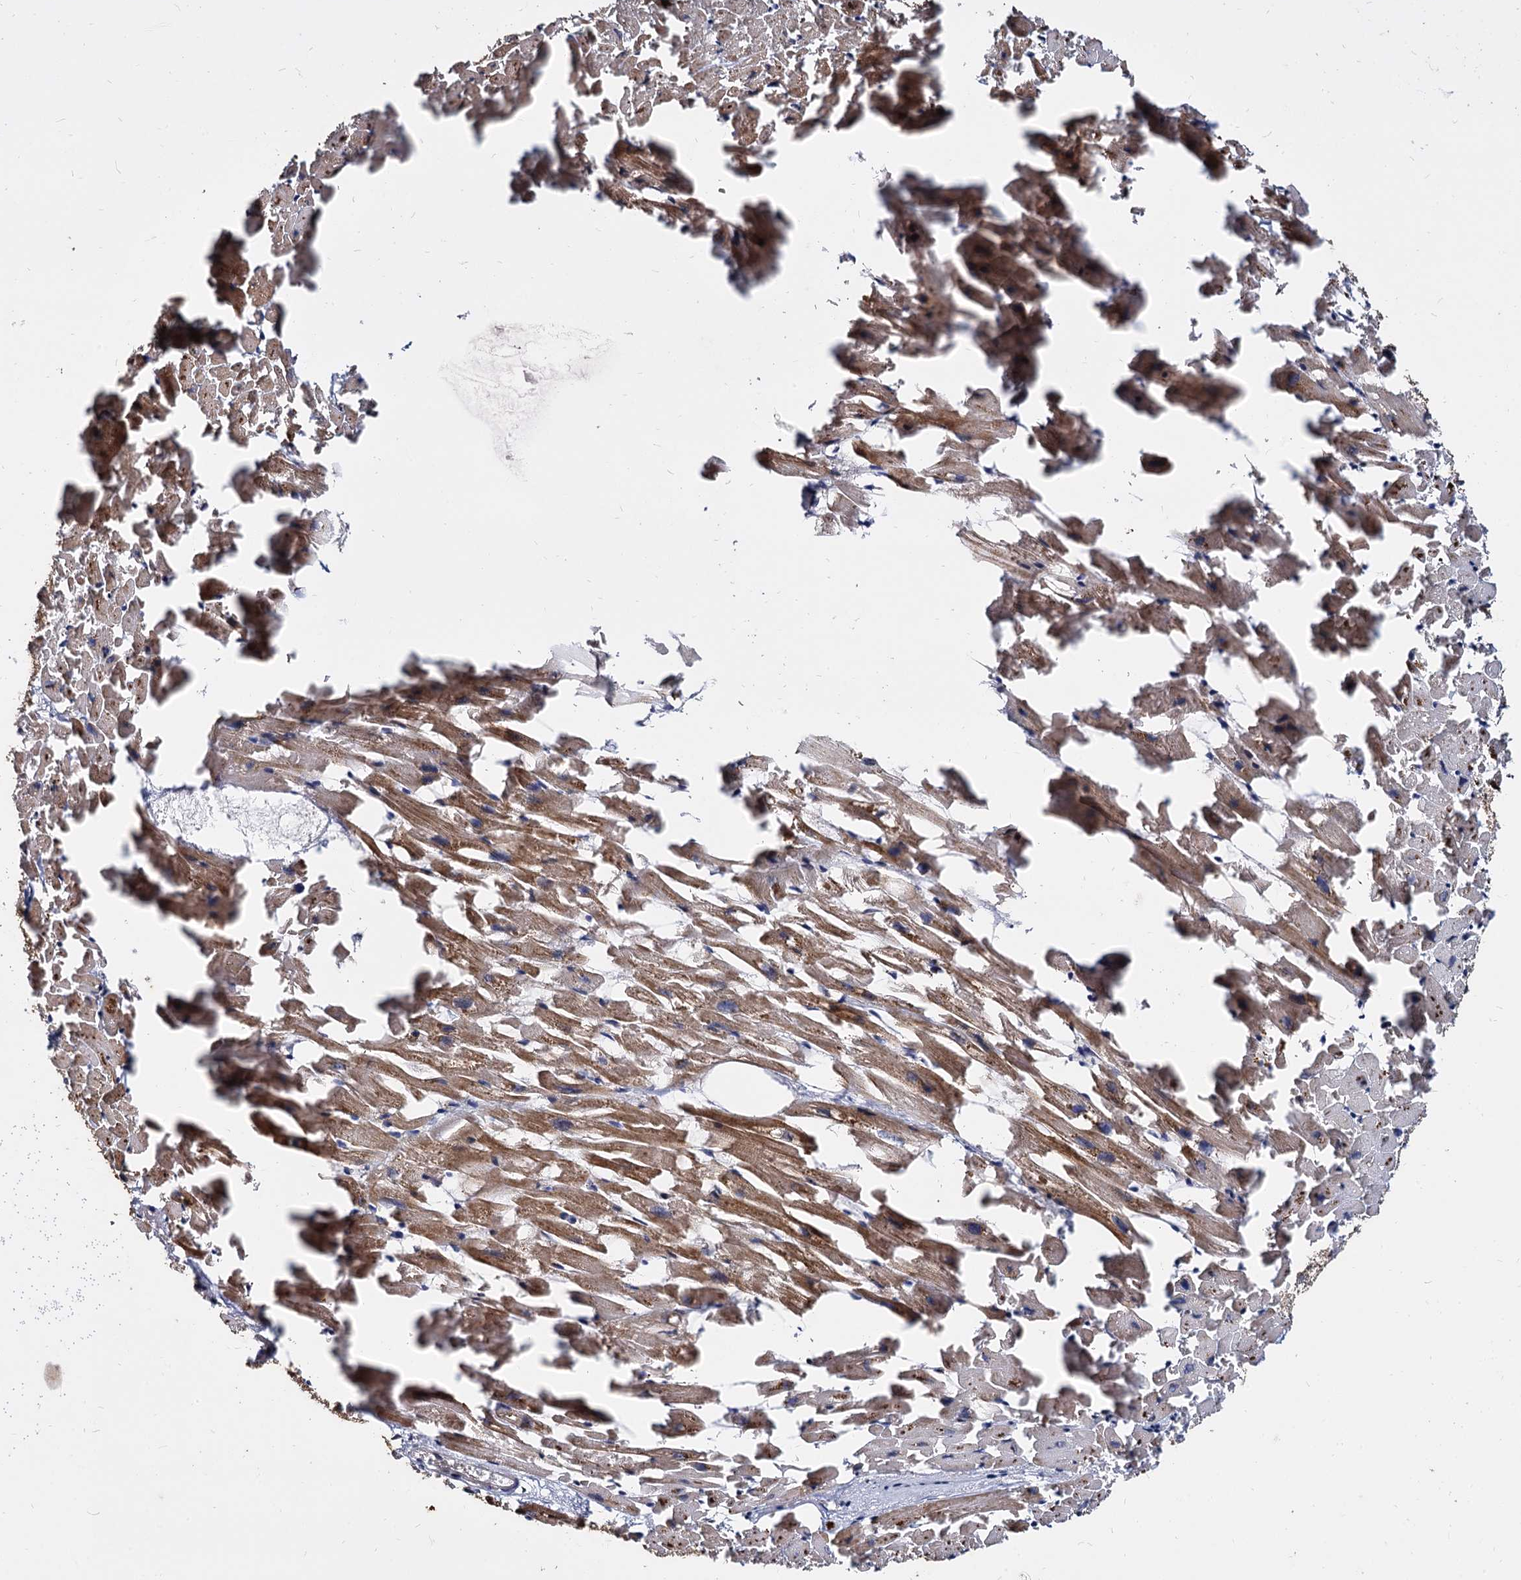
{"staining": {"intensity": "moderate", "quantity": ">75%", "location": "cytoplasmic/membranous"}, "tissue": "heart muscle", "cell_type": "Cardiomyocytes", "image_type": "normal", "snomed": [{"axis": "morphology", "description": "Normal tissue, NOS"}, {"axis": "topography", "description": "Heart"}], "caption": "A histopathology image of human heart muscle stained for a protein demonstrates moderate cytoplasmic/membranous brown staining in cardiomyocytes.", "gene": "WWC3", "patient": {"sex": "female", "age": 64}}